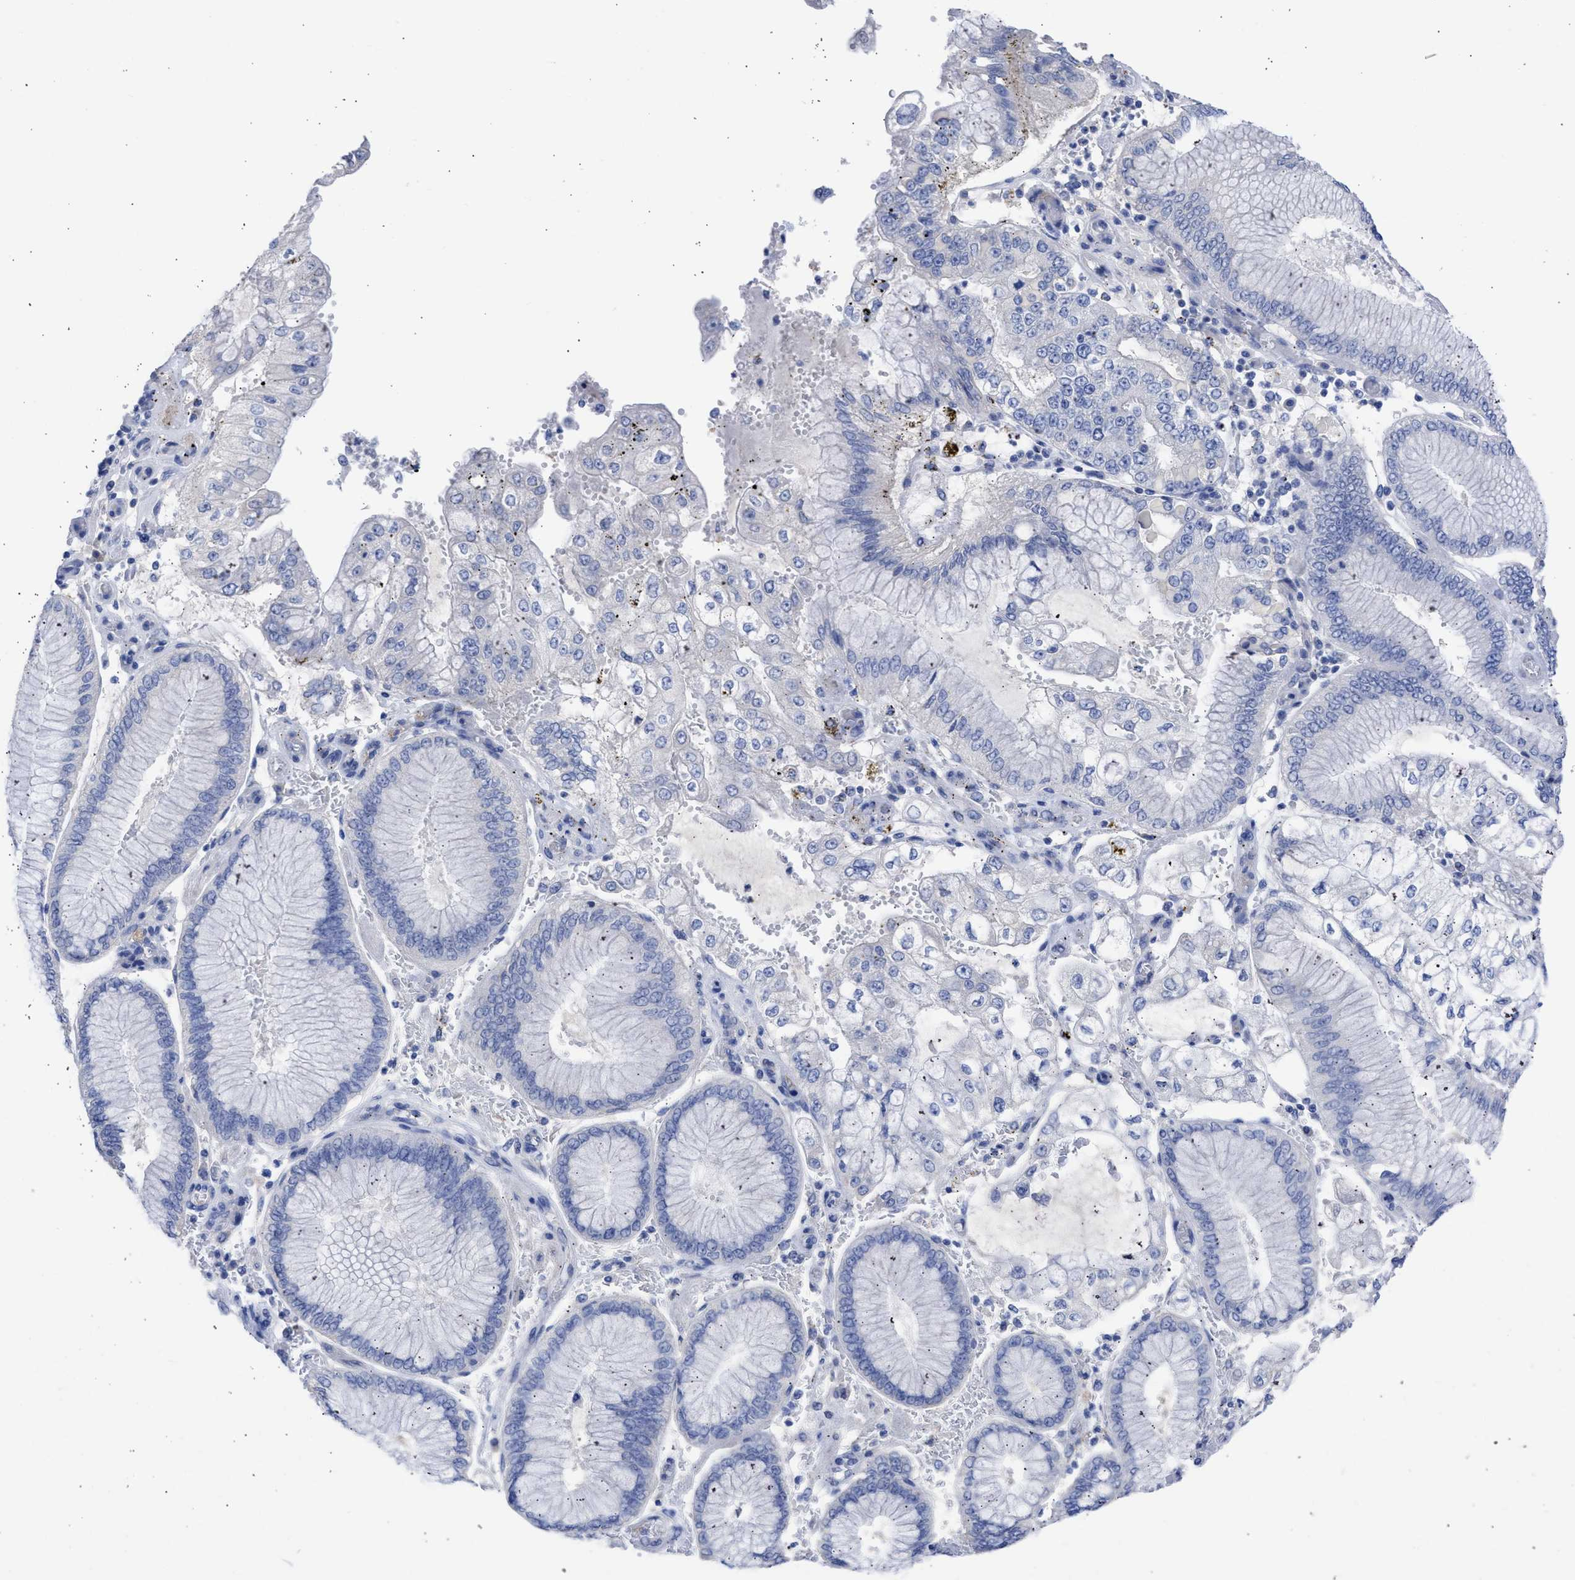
{"staining": {"intensity": "negative", "quantity": "none", "location": "none"}, "tissue": "stomach cancer", "cell_type": "Tumor cells", "image_type": "cancer", "snomed": [{"axis": "morphology", "description": "Adenocarcinoma, NOS"}, {"axis": "topography", "description": "Stomach"}], "caption": "This is a histopathology image of immunohistochemistry (IHC) staining of stomach cancer (adenocarcinoma), which shows no staining in tumor cells. (Immunohistochemistry, brightfield microscopy, high magnification).", "gene": "RSPH1", "patient": {"sex": "male", "age": 76}}